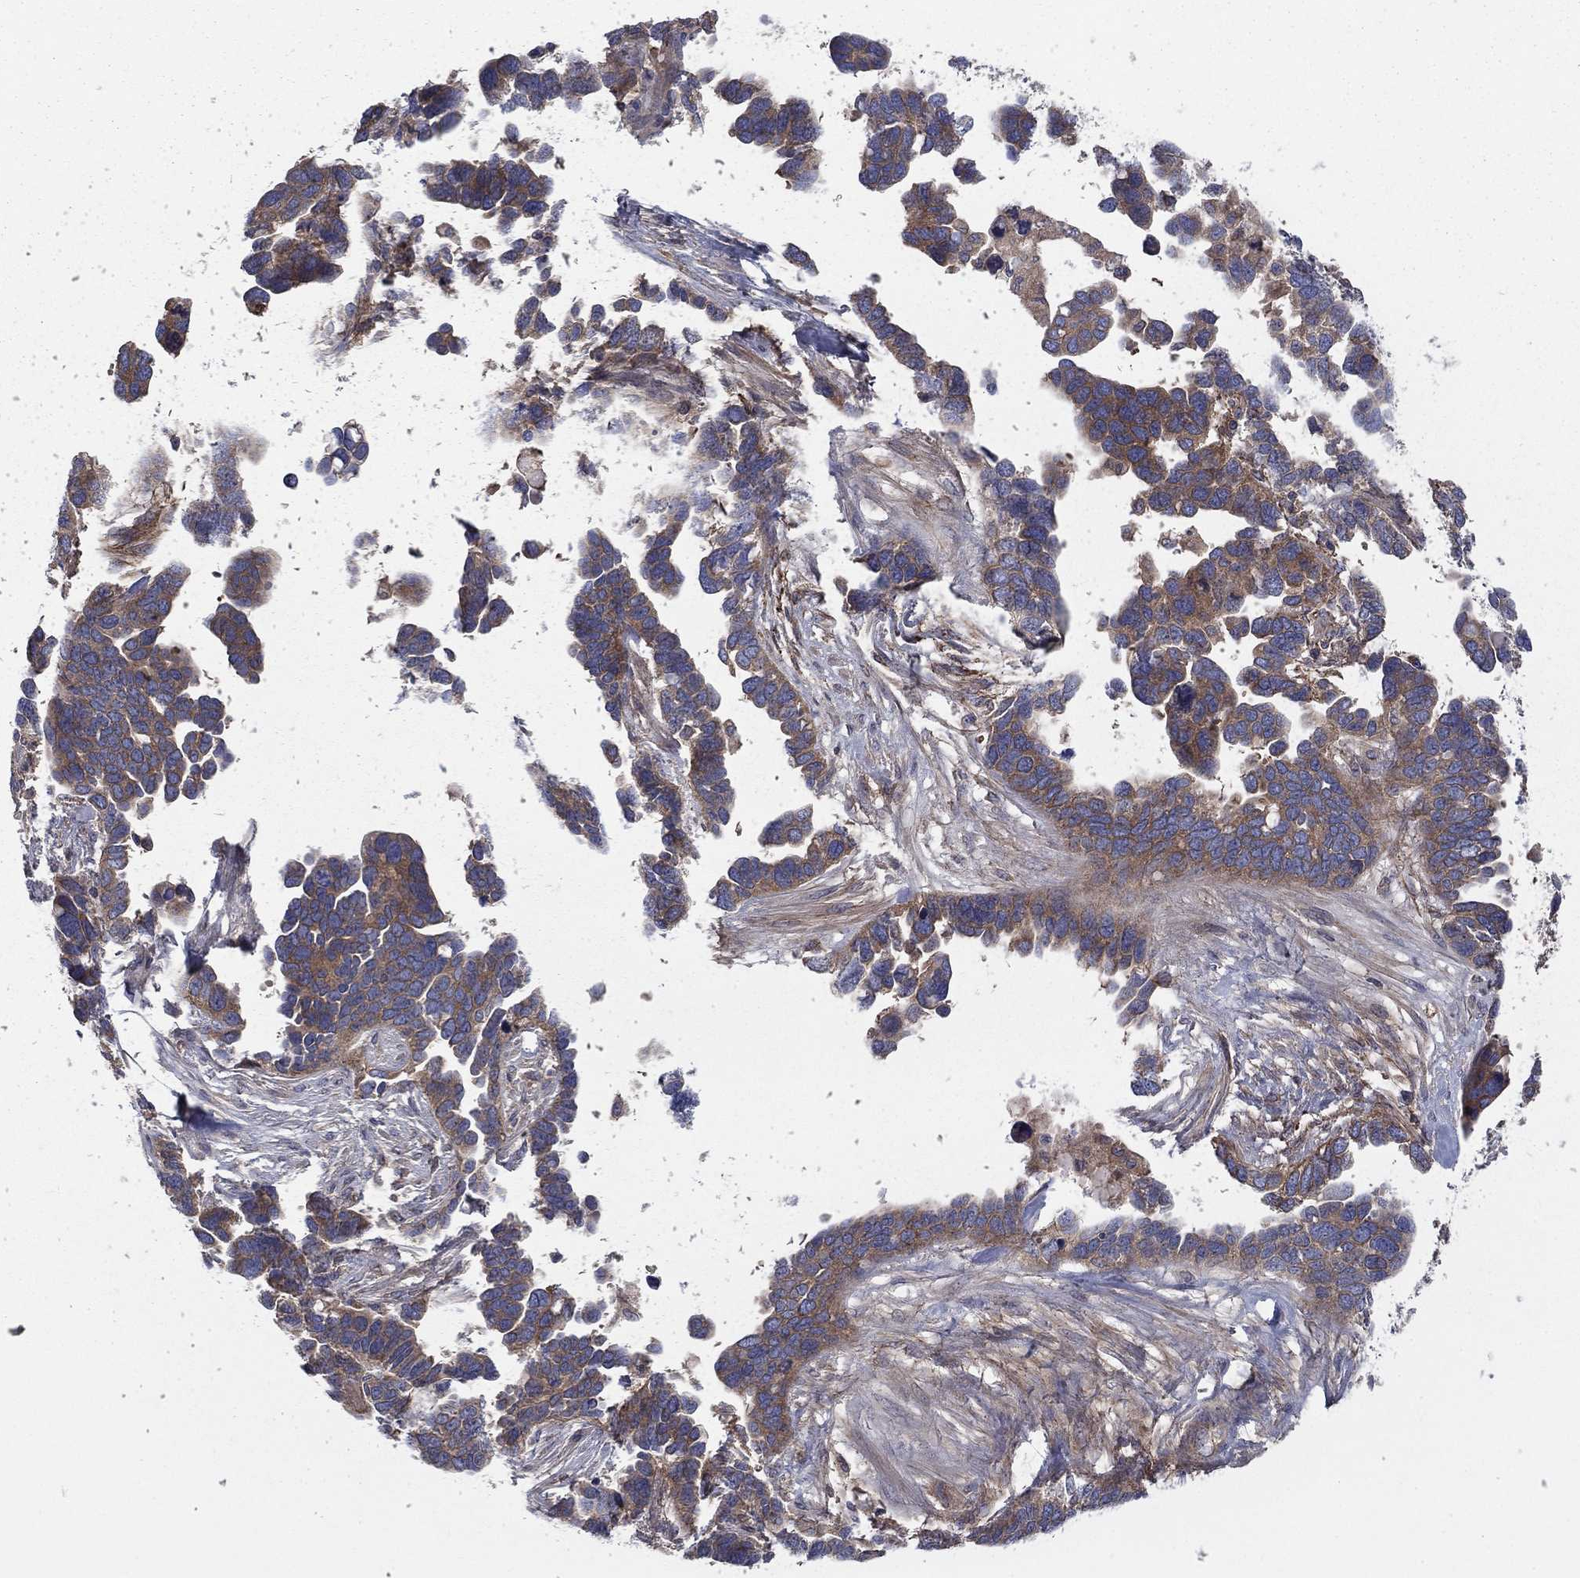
{"staining": {"intensity": "weak", "quantity": ">75%", "location": "cytoplasmic/membranous"}, "tissue": "ovarian cancer", "cell_type": "Tumor cells", "image_type": "cancer", "snomed": [{"axis": "morphology", "description": "Cystadenocarcinoma, serous, NOS"}, {"axis": "topography", "description": "Ovary"}], "caption": "DAB immunohistochemical staining of serous cystadenocarcinoma (ovarian) shows weak cytoplasmic/membranous protein expression in about >75% of tumor cells. Using DAB (3,3'-diaminobenzidine) (brown) and hematoxylin (blue) stains, captured at high magnification using brightfield microscopy.", "gene": "RNF123", "patient": {"sex": "female", "age": 54}}